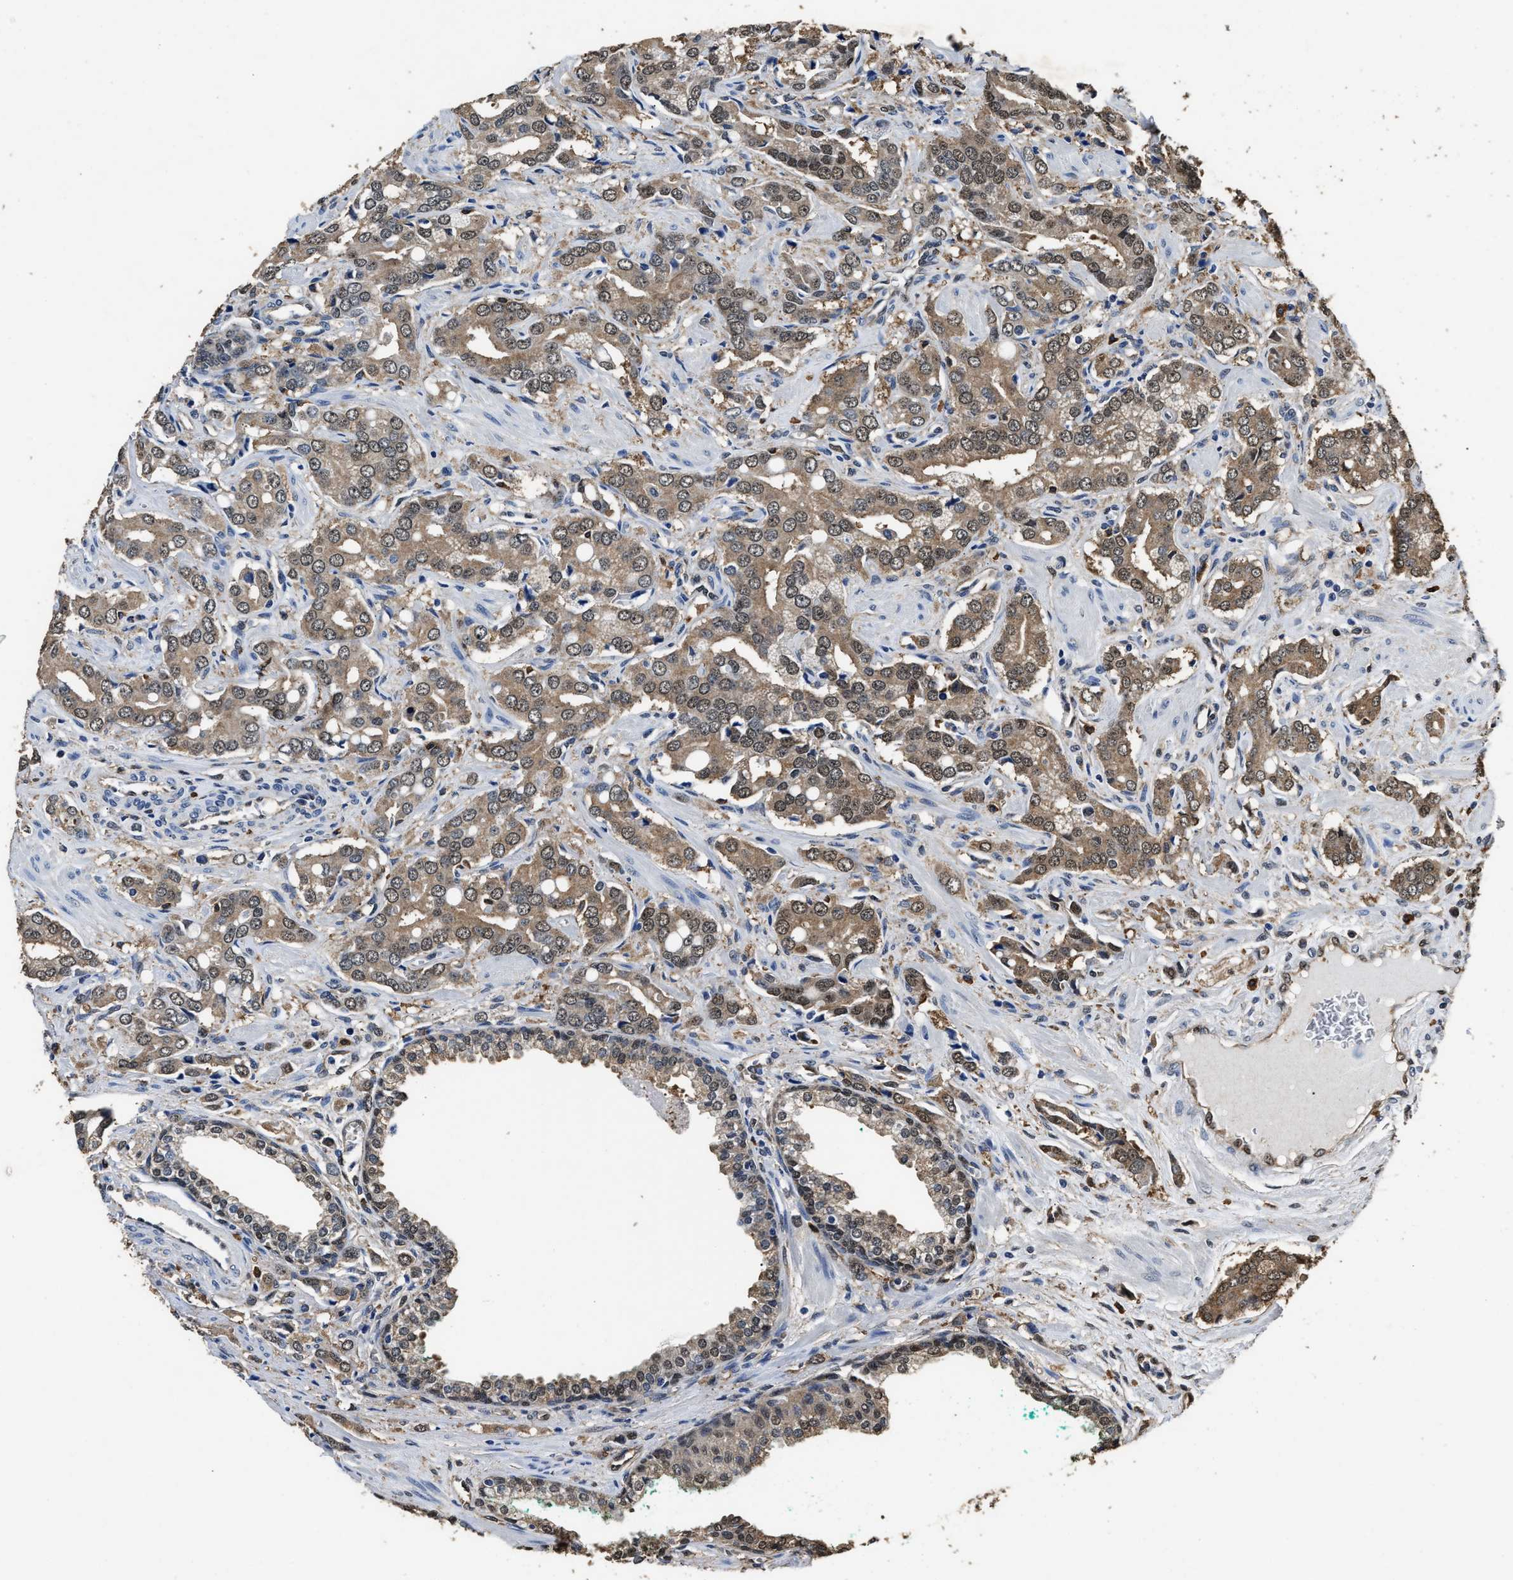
{"staining": {"intensity": "moderate", "quantity": ">75%", "location": "cytoplasmic/membranous,nuclear"}, "tissue": "prostate cancer", "cell_type": "Tumor cells", "image_type": "cancer", "snomed": [{"axis": "morphology", "description": "Adenocarcinoma, High grade"}, {"axis": "topography", "description": "Prostate"}], "caption": "There is medium levels of moderate cytoplasmic/membranous and nuclear expression in tumor cells of prostate cancer, as demonstrated by immunohistochemical staining (brown color).", "gene": "YWHAE", "patient": {"sex": "male", "age": 52}}